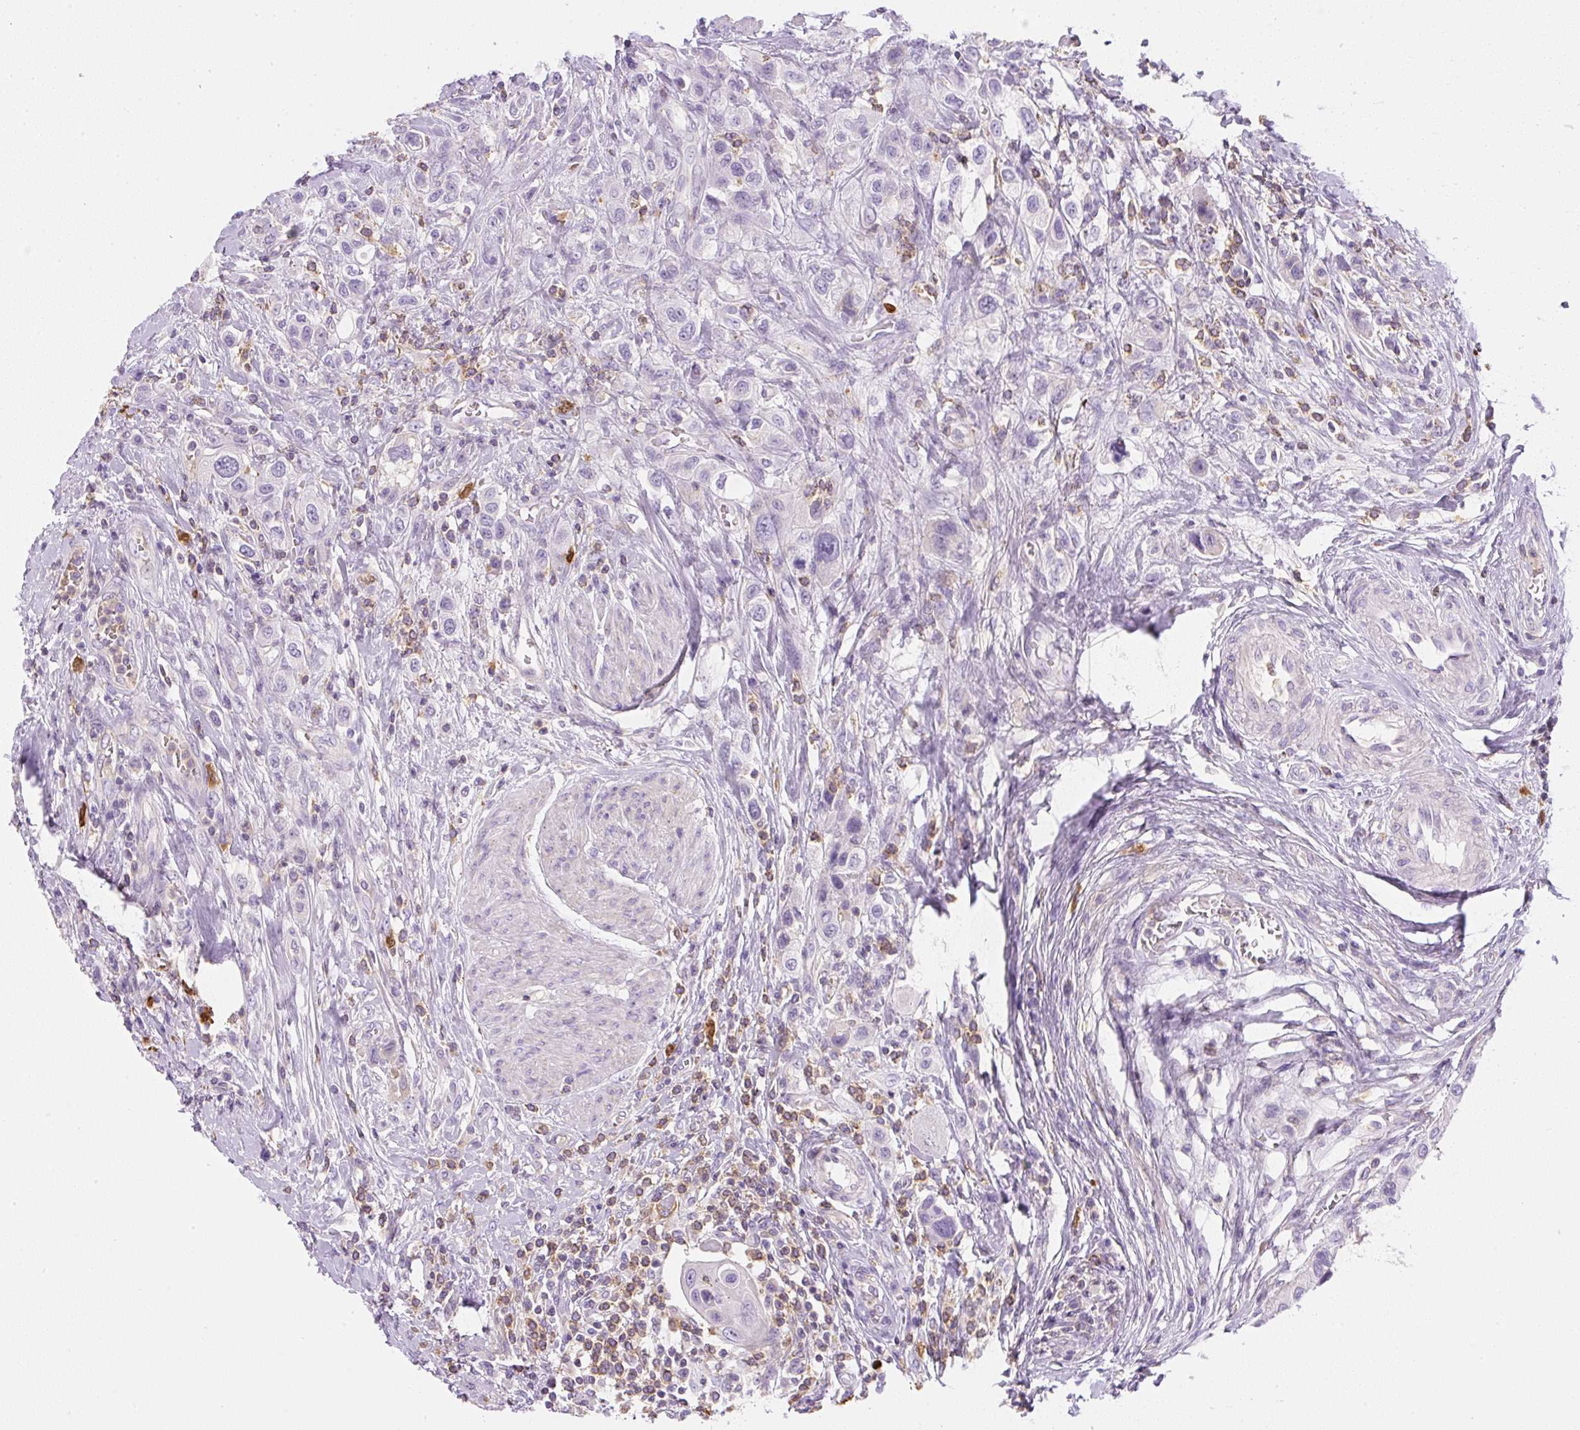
{"staining": {"intensity": "negative", "quantity": "none", "location": "none"}, "tissue": "urothelial cancer", "cell_type": "Tumor cells", "image_type": "cancer", "snomed": [{"axis": "morphology", "description": "Urothelial carcinoma, High grade"}, {"axis": "topography", "description": "Urinary bladder"}], "caption": "DAB immunohistochemical staining of human urothelial cancer demonstrates no significant positivity in tumor cells.", "gene": "PIP5KL1", "patient": {"sex": "male", "age": 50}}